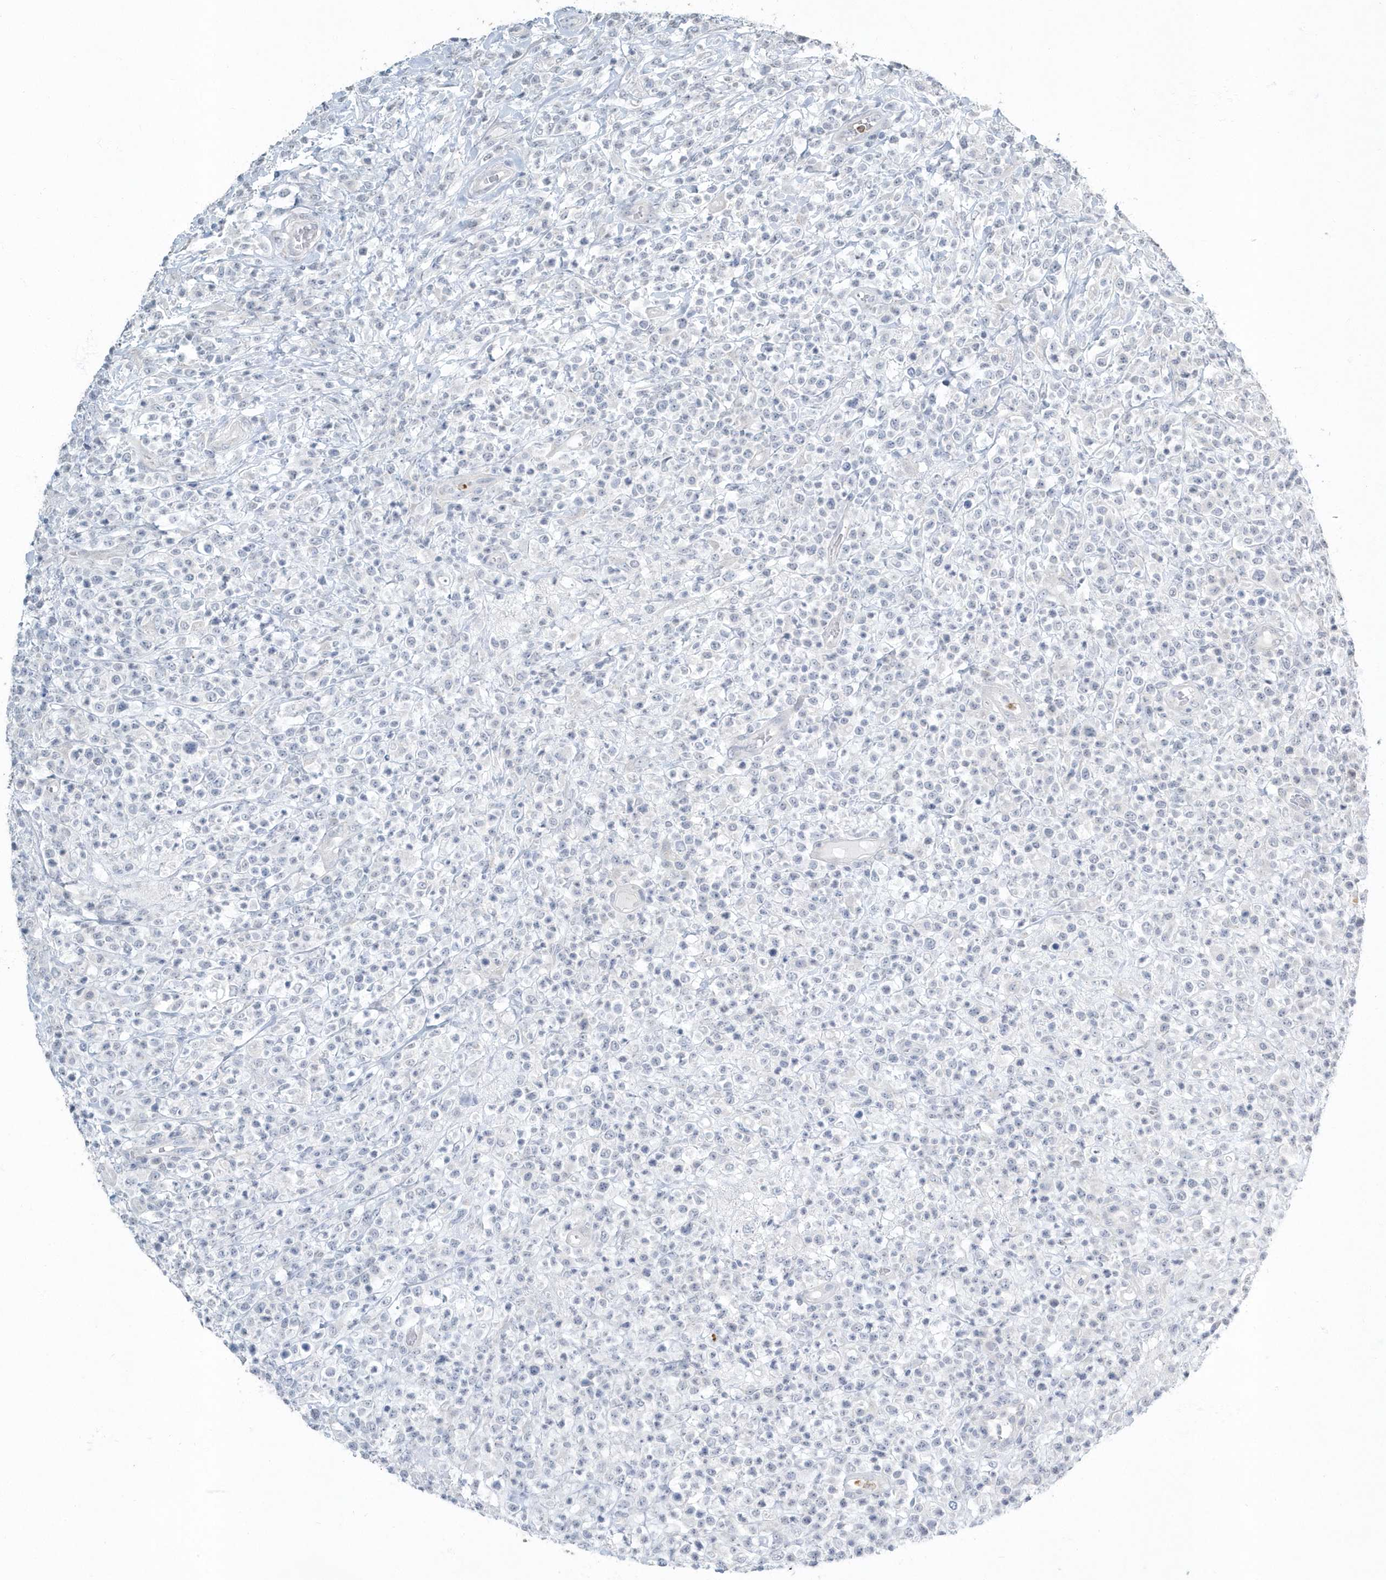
{"staining": {"intensity": "negative", "quantity": "none", "location": "none"}, "tissue": "lymphoma", "cell_type": "Tumor cells", "image_type": "cancer", "snomed": [{"axis": "morphology", "description": "Malignant lymphoma, non-Hodgkin's type, High grade"}, {"axis": "topography", "description": "Colon"}], "caption": "High-grade malignant lymphoma, non-Hodgkin's type stained for a protein using IHC demonstrates no staining tumor cells.", "gene": "MYOT", "patient": {"sex": "female", "age": 53}}